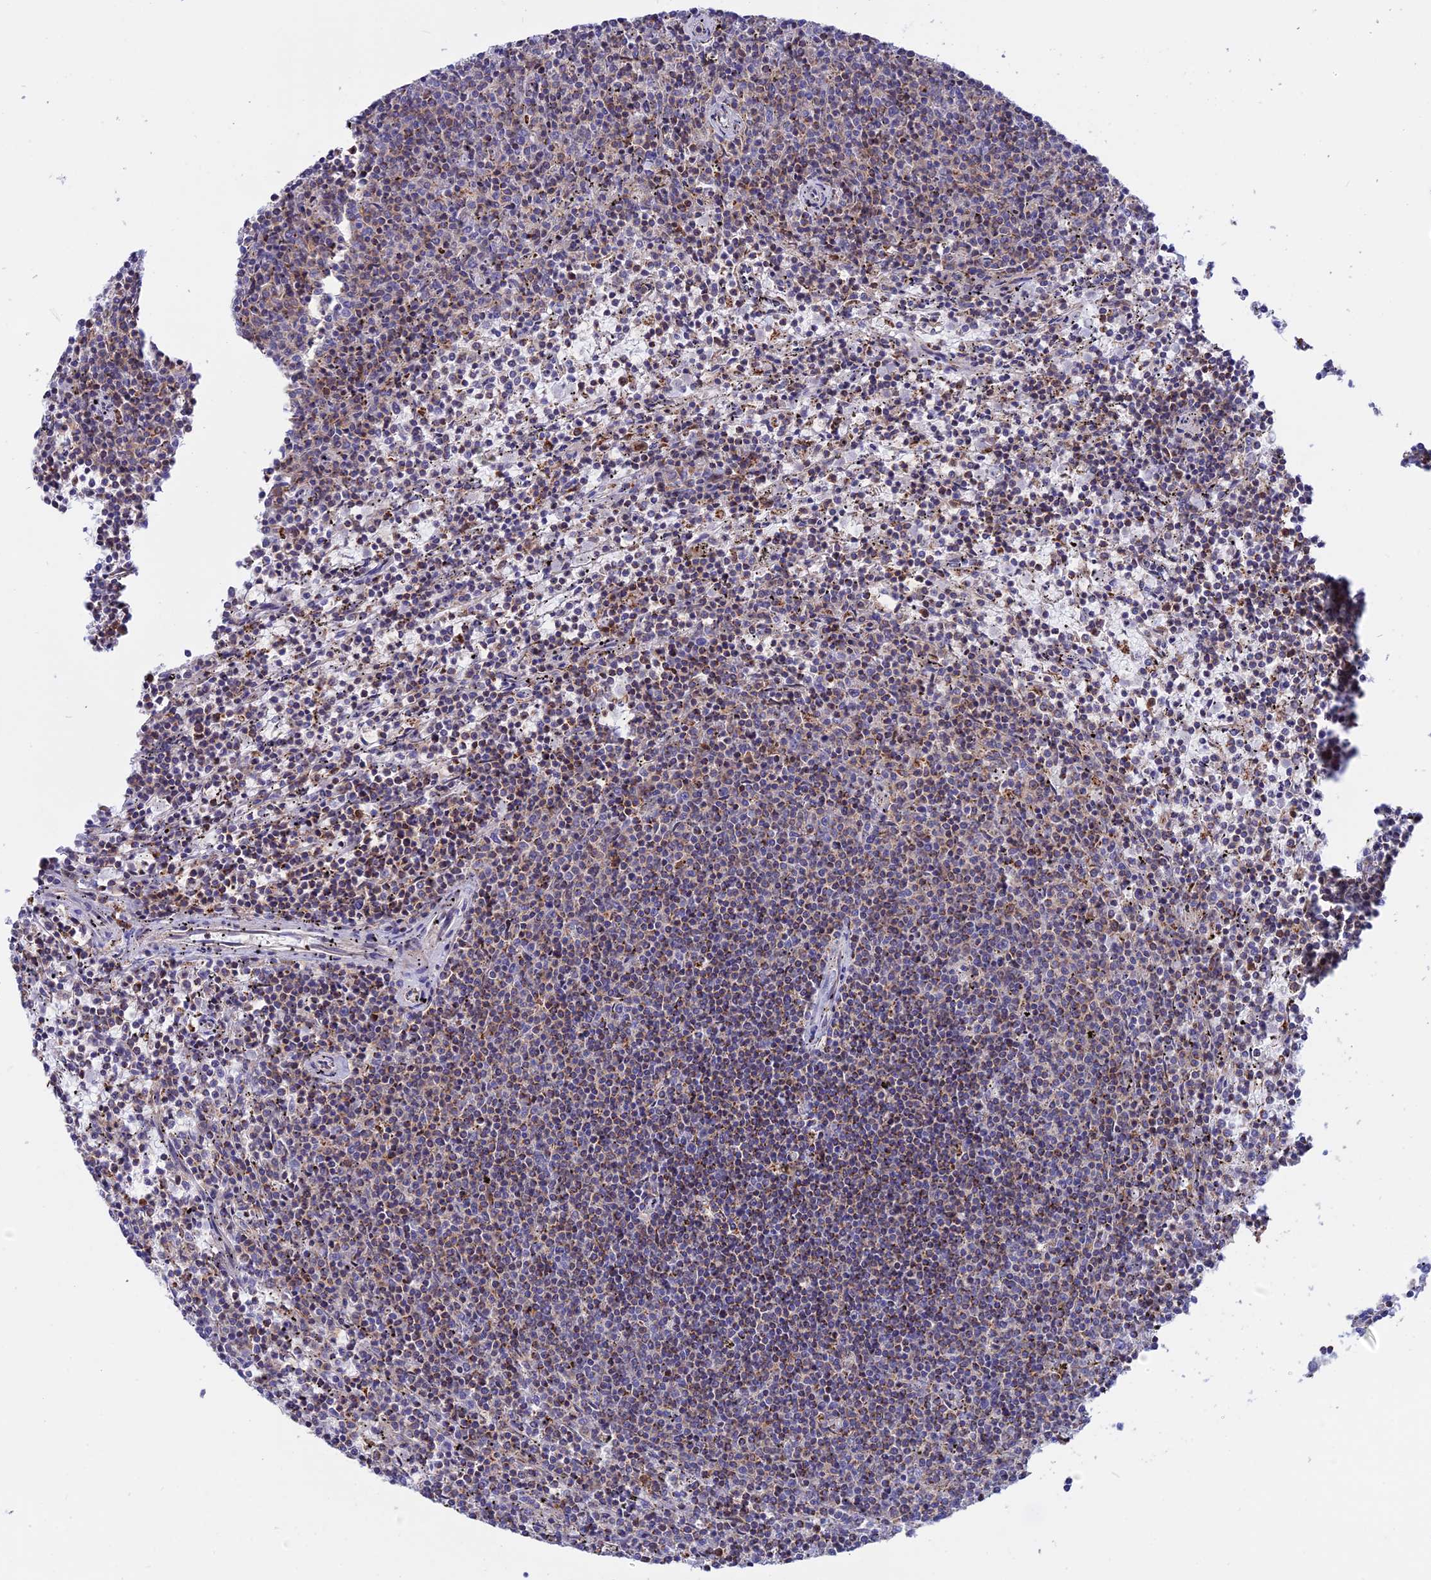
{"staining": {"intensity": "moderate", "quantity": ">75%", "location": "cytoplasmic/membranous"}, "tissue": "lymphoma", "cell_type": "Tumor cells", "image_type": "cancer", "snomed": [{"axis": "morphology", "description": "Malignant lymphoma, non-Hodgkin's type, Low grade"}, {"axis": "topography", "description": "Spleen"}], "caption": "A brown stain labels moderate cytoplasmic/membranous staining of a protein in lymphoma tumor cells. Ihc stains the protein of interest in brown and the nuclei are stained blue.", "gene": "GCDH", "patient": {"sex": "female", "age": 50}}